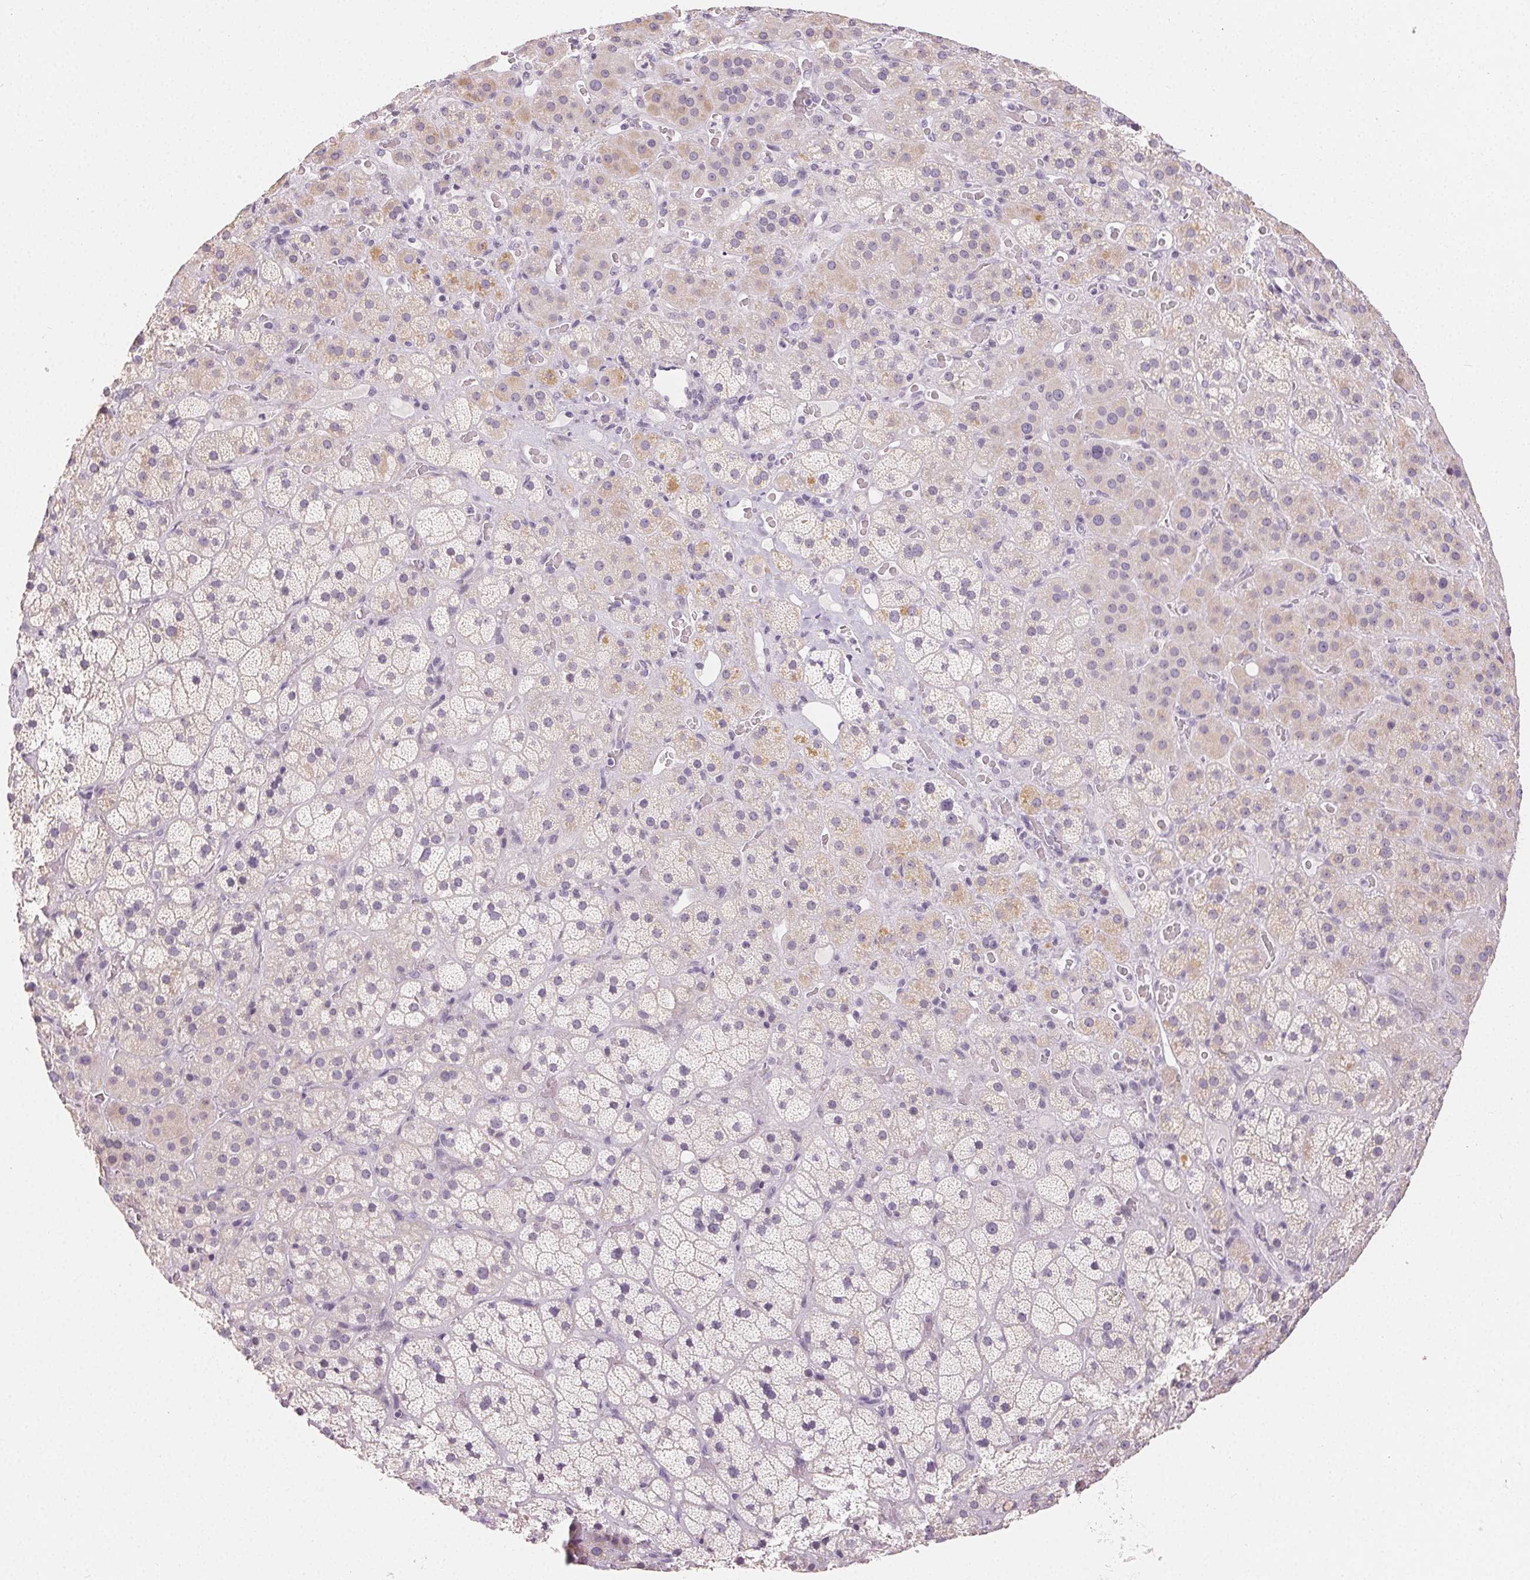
{"staining": {"intensity": "negative", "quantity": "none", "location": "none"}, "tissue": "adrenal gland", "cell_type": "Glandular cells", "image_type": "normal", "snomed": [{"axis": "morphology", "description": "Normal tissue, NOS"}, {"axis": "topography", "description": "Adrenal gland"}], "caption": "This is an IHC histopathology image of unremarkable human adrenal gland. There is no staining in glandular cells.", "gene": "SFTPD", "patient": {"sex": "male", "age": 57}}